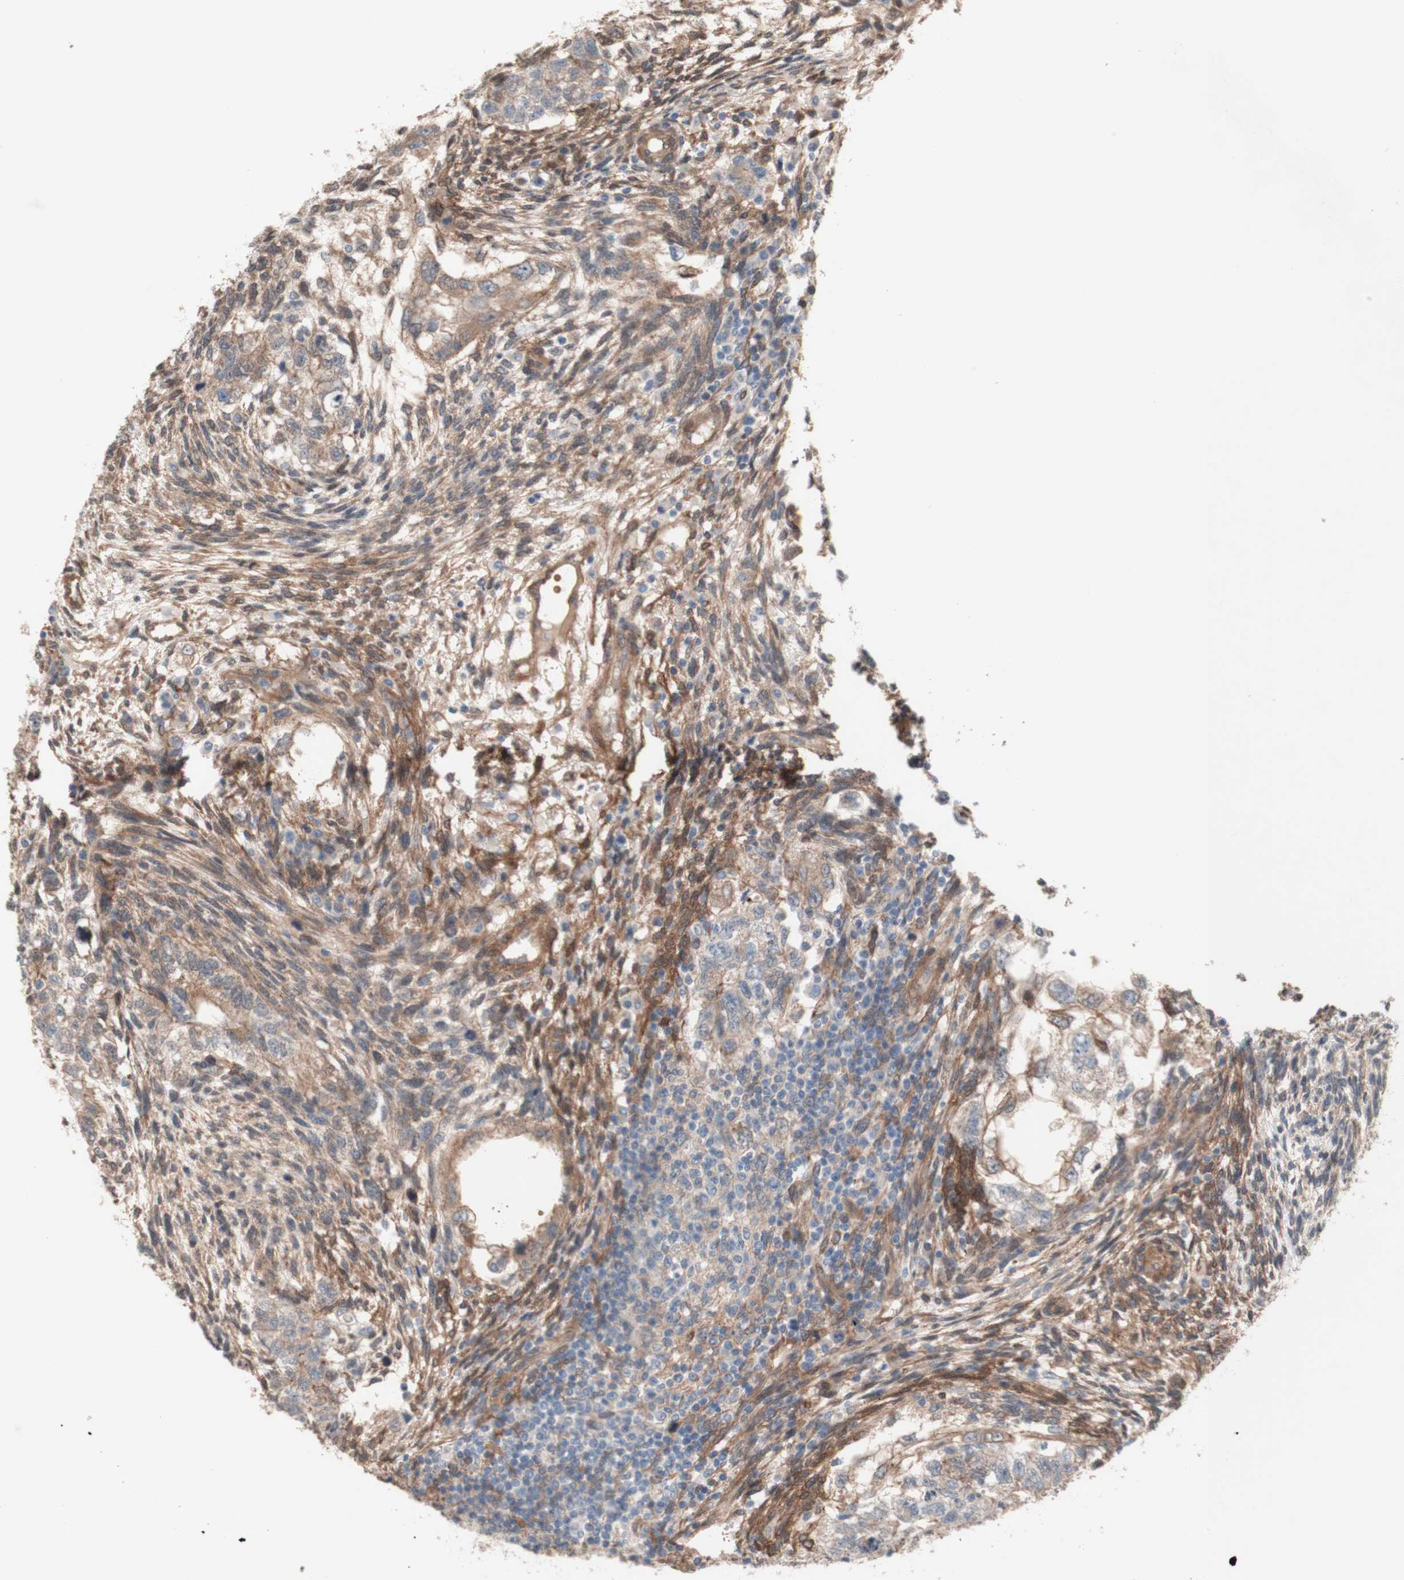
{"staining": {"intensity": "moderate", "quantity": ">75%", "location": "cytoplasmic/membranous"}, "tissue": "testis cancer", "cell_type": "Tumor cells", "image_type": "cancer", "snomed": [{"axis": "morphology", "description": "Normal tissue, NOS"}, {"axis": "morphology", "description": "Carcinoma, Embryonal, NOS"}, {"axis": "topography", "description": "Testis"}], "caption": "The immunohistochemical stain labels moderate cytoplasmic/membranous staining in tumor cells of embryonal carcinoma (testis) tissue. (Stains: DAB (3,3'-diaminobenzidine) in brown, nuclei in blue, Microscopy: brightfield microscopy at high magnification).", "gene": "CNN3", "patient": {"sex": "male", "age": 36}}